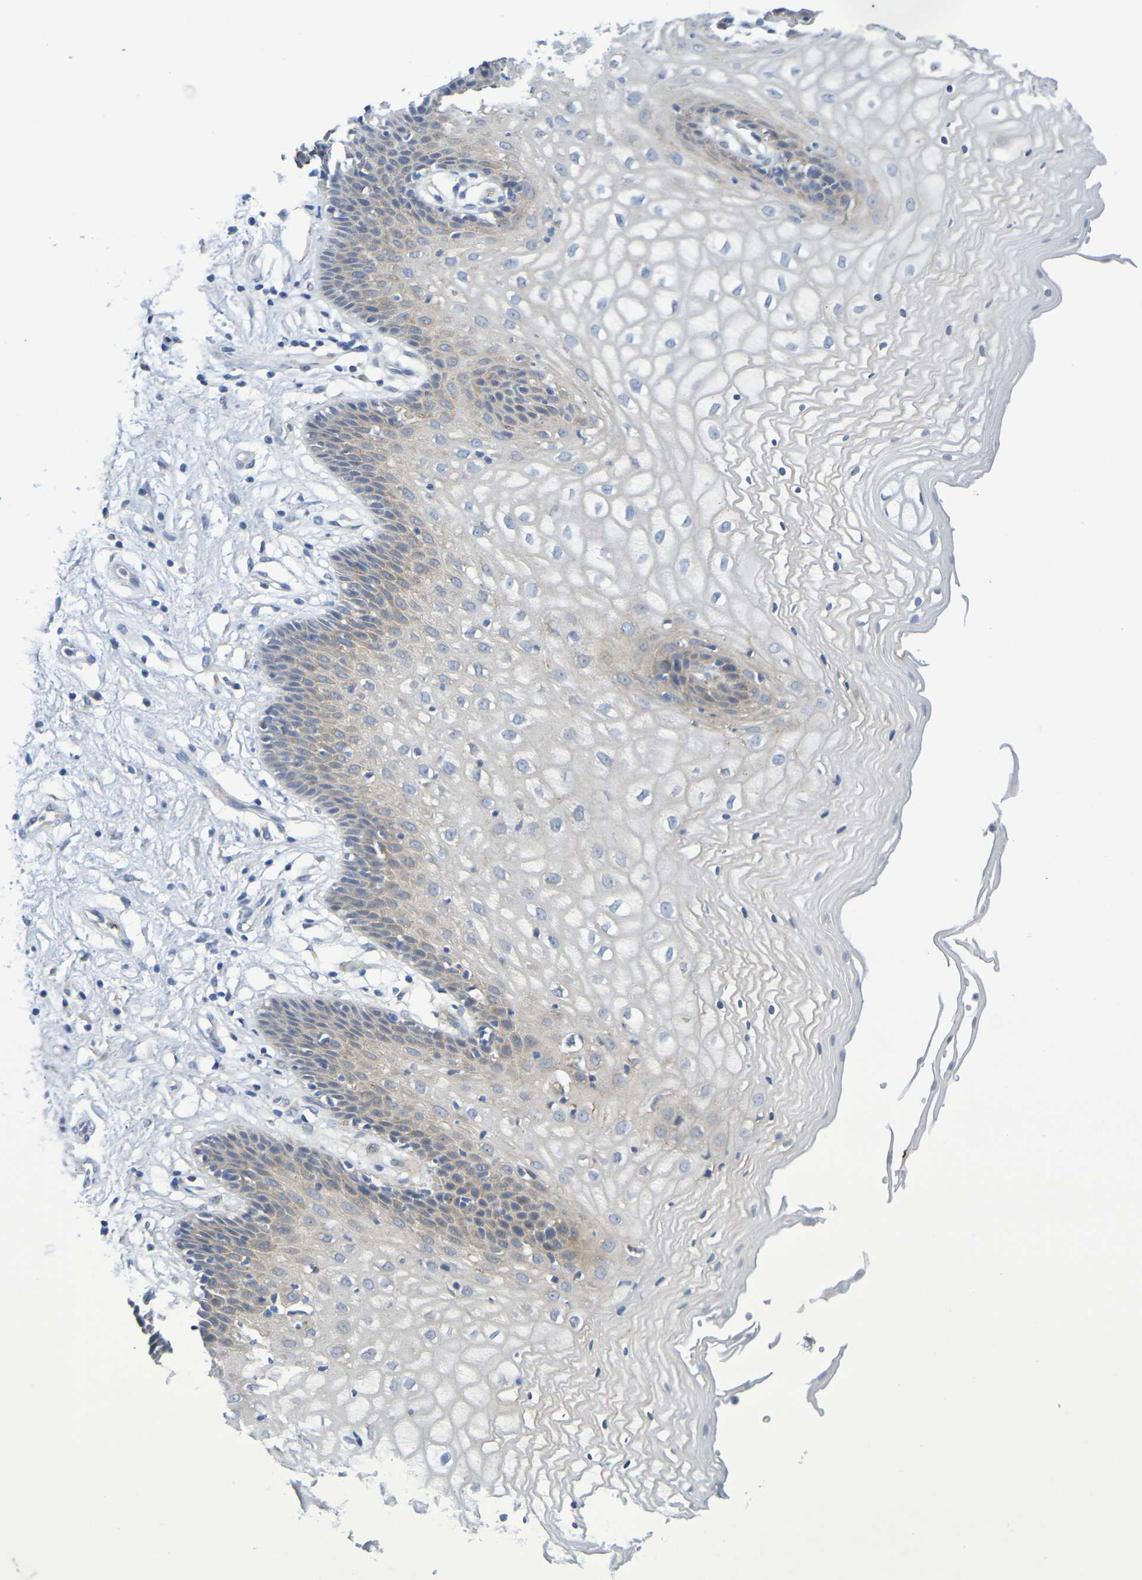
{"staining": {"intensity": "weak", "quantity": "25%-75%", "location": "cytoplasmic/membranous"}, "tissue": "vagina", "cell_type": "Squamous epithelial cells", "image_type": "normal", "snomed": [{"axis": "morphology", "description": "Normal tissue, NOS"}, {"axis": "topography", "description": "Vagina"}], "caption": "Squamous epithelial cells exhibit low levels of weak cytoplasmic/membranous staining in about 25%-75% of cells in unremarkable vagina. The protein is shown in brown color, while the nuclei are stained blue.", "gene": "SDC4", "patient": {"sex": "female", "age": 34}}